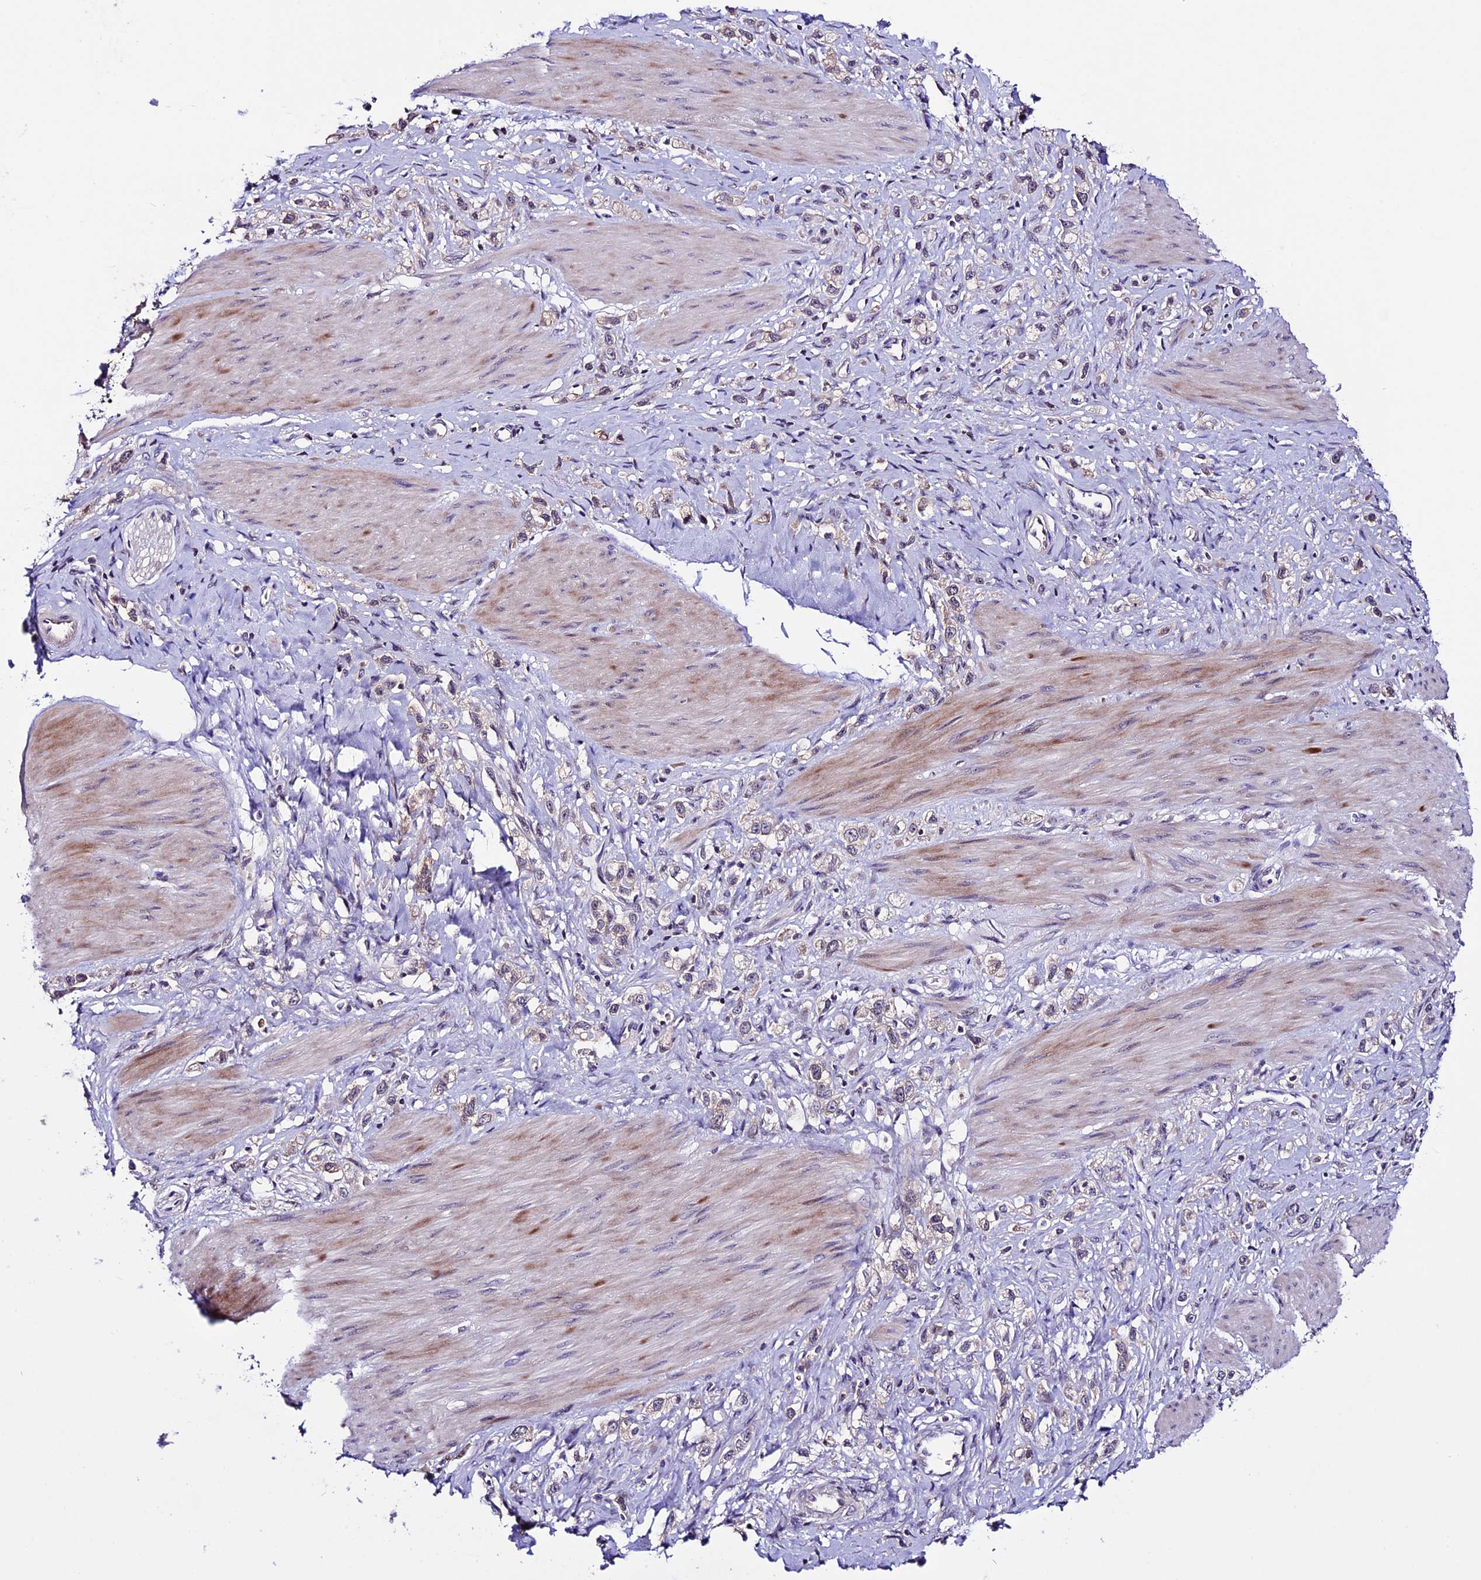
{"staining": {"intensity": "negative", "quantity": "none", "location": "none"}, "tissue": "stomach cancer", "cell_type": "Tumor cells", "image_type": "cancer", "snomed": [{"axis": "morphology", "description": "Adenocarcinoma, NOS"}, {"axis": "topography", "description": "Stomach"}], "caption": "A high-resolution histopathology image shows immunohistochemistry staining of adenocarcinoma (stomach), which demonstrates no significant positivity in tumor cells.", "gene": "XKR7", "patient": {"sex": "female", "age": 65}}